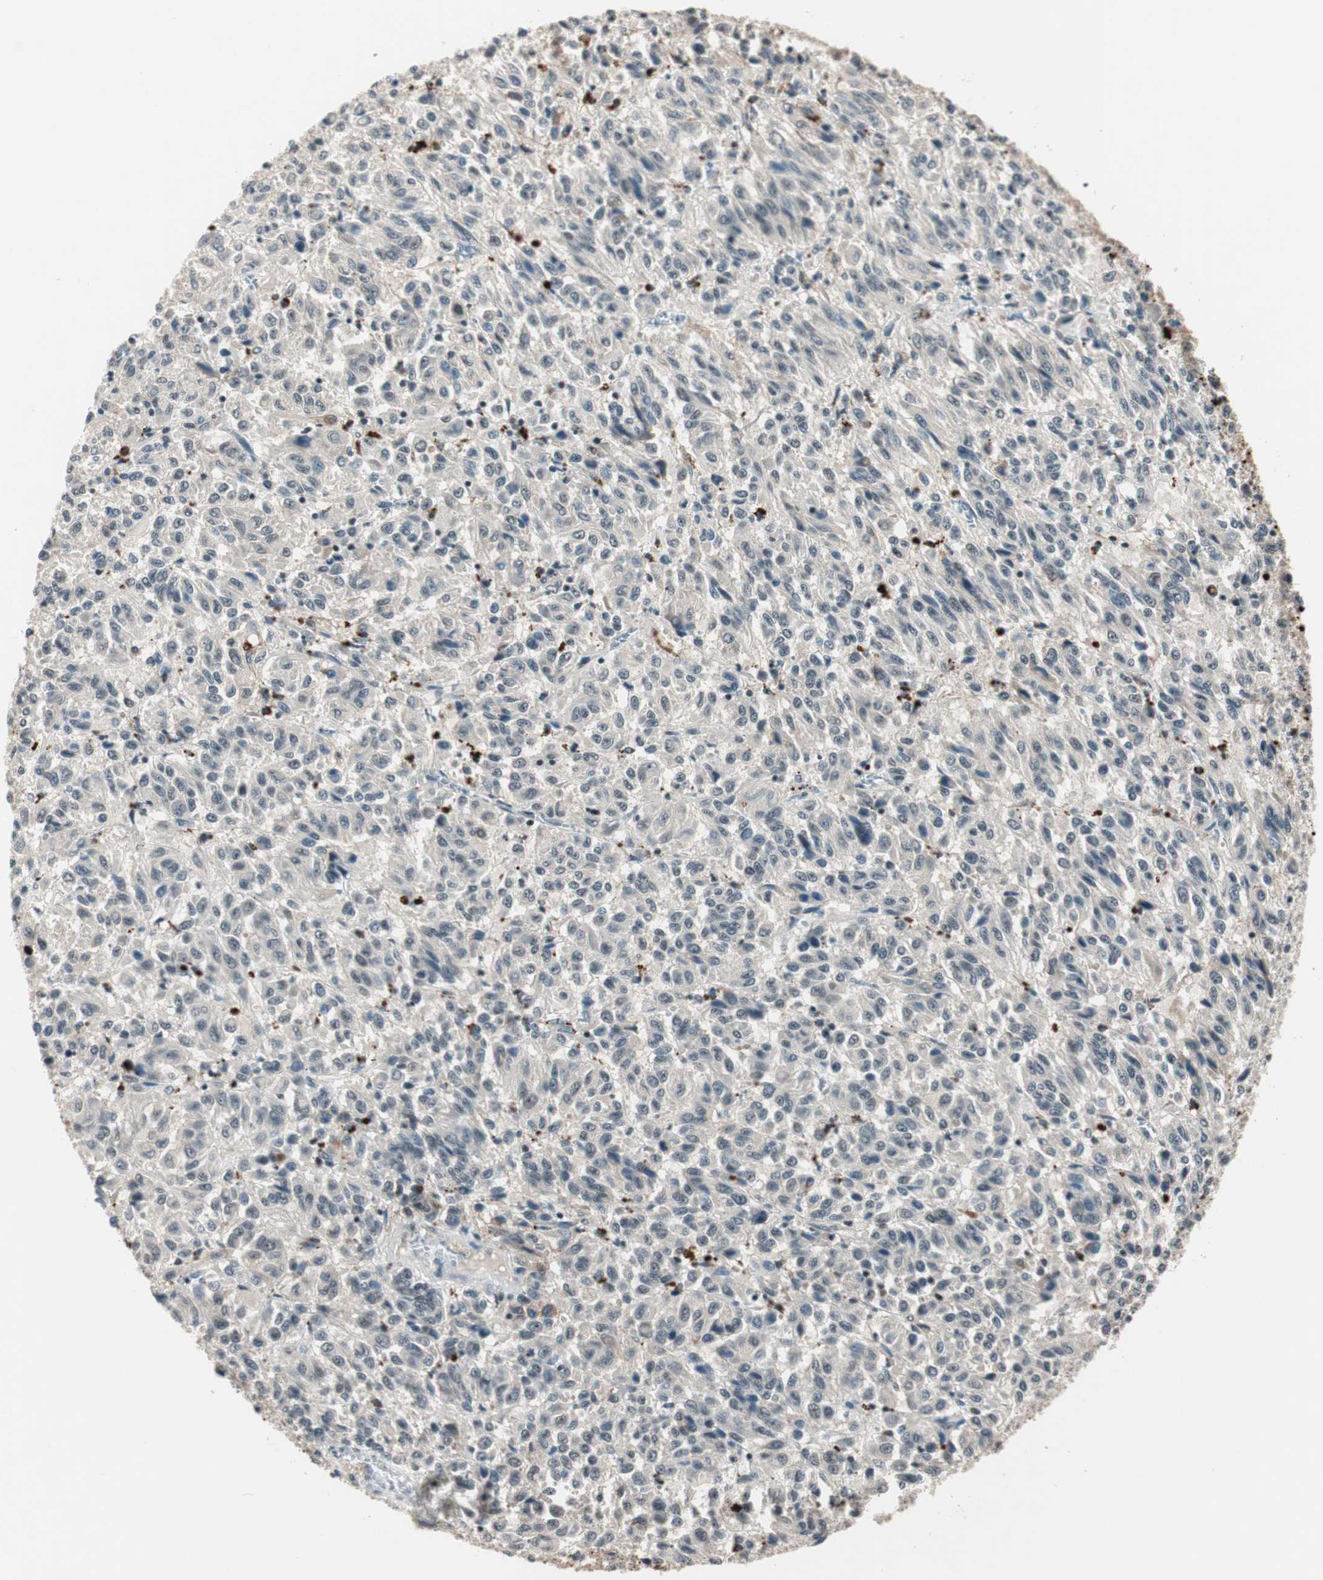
{"staining": {"intensity": "negative", "quantity": "none", "location": "none"}, "tissue": "melanoma", "cell_type": "Tumor cells", "image_type": "cancer", "snomed": [{"axis": "morphology", "description": "Malignant melanoma, Metastatic site"}, {"axis": "topography", "description": "Lung"}], "caption": "IHC of malignant melanoma (metastatic site) reveals no staining in tumor cells.", "gene": "NFRKB", "patient": {"sex": "male", "age": 64}}